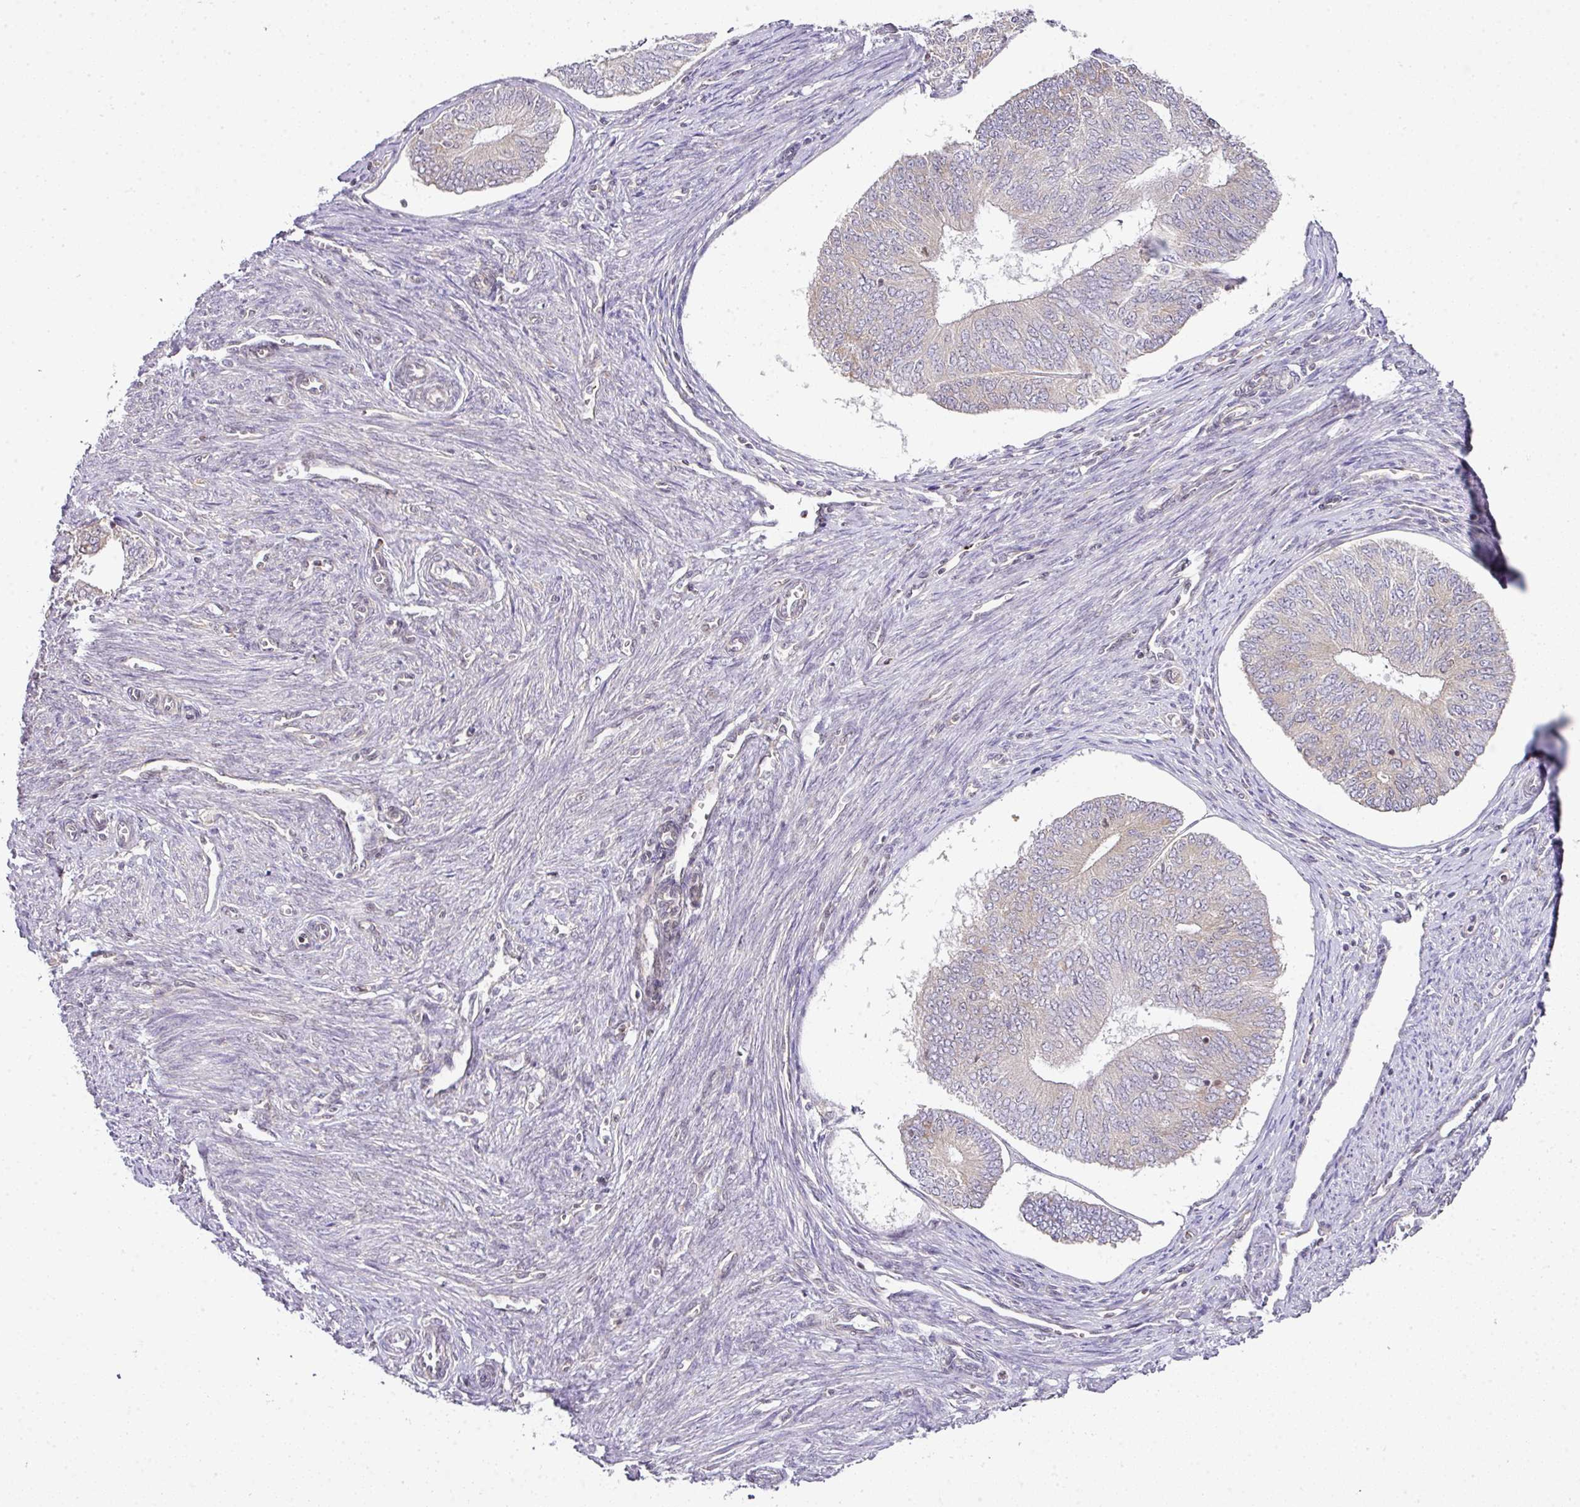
{"staining": {"intensity": "negative", "quantity": "none", "location": "none"}, "tissue": "endometrial cancer", "cell_type": "Tumor cells", "image_type": "cancer", "snomed": [{"axis": "morphology", "description": "Adenocarcinoma, NOS"}, {"axis": "topography", "description": "Endometrium"}], "caption": "The immunohistochemistry (IHC) micrograph has no significant positivity in tumor cells of adenocarcinoma (endometrial) tissue.", "gene": "FAM32A", "patient": {"sex": "female", "age": 68}}